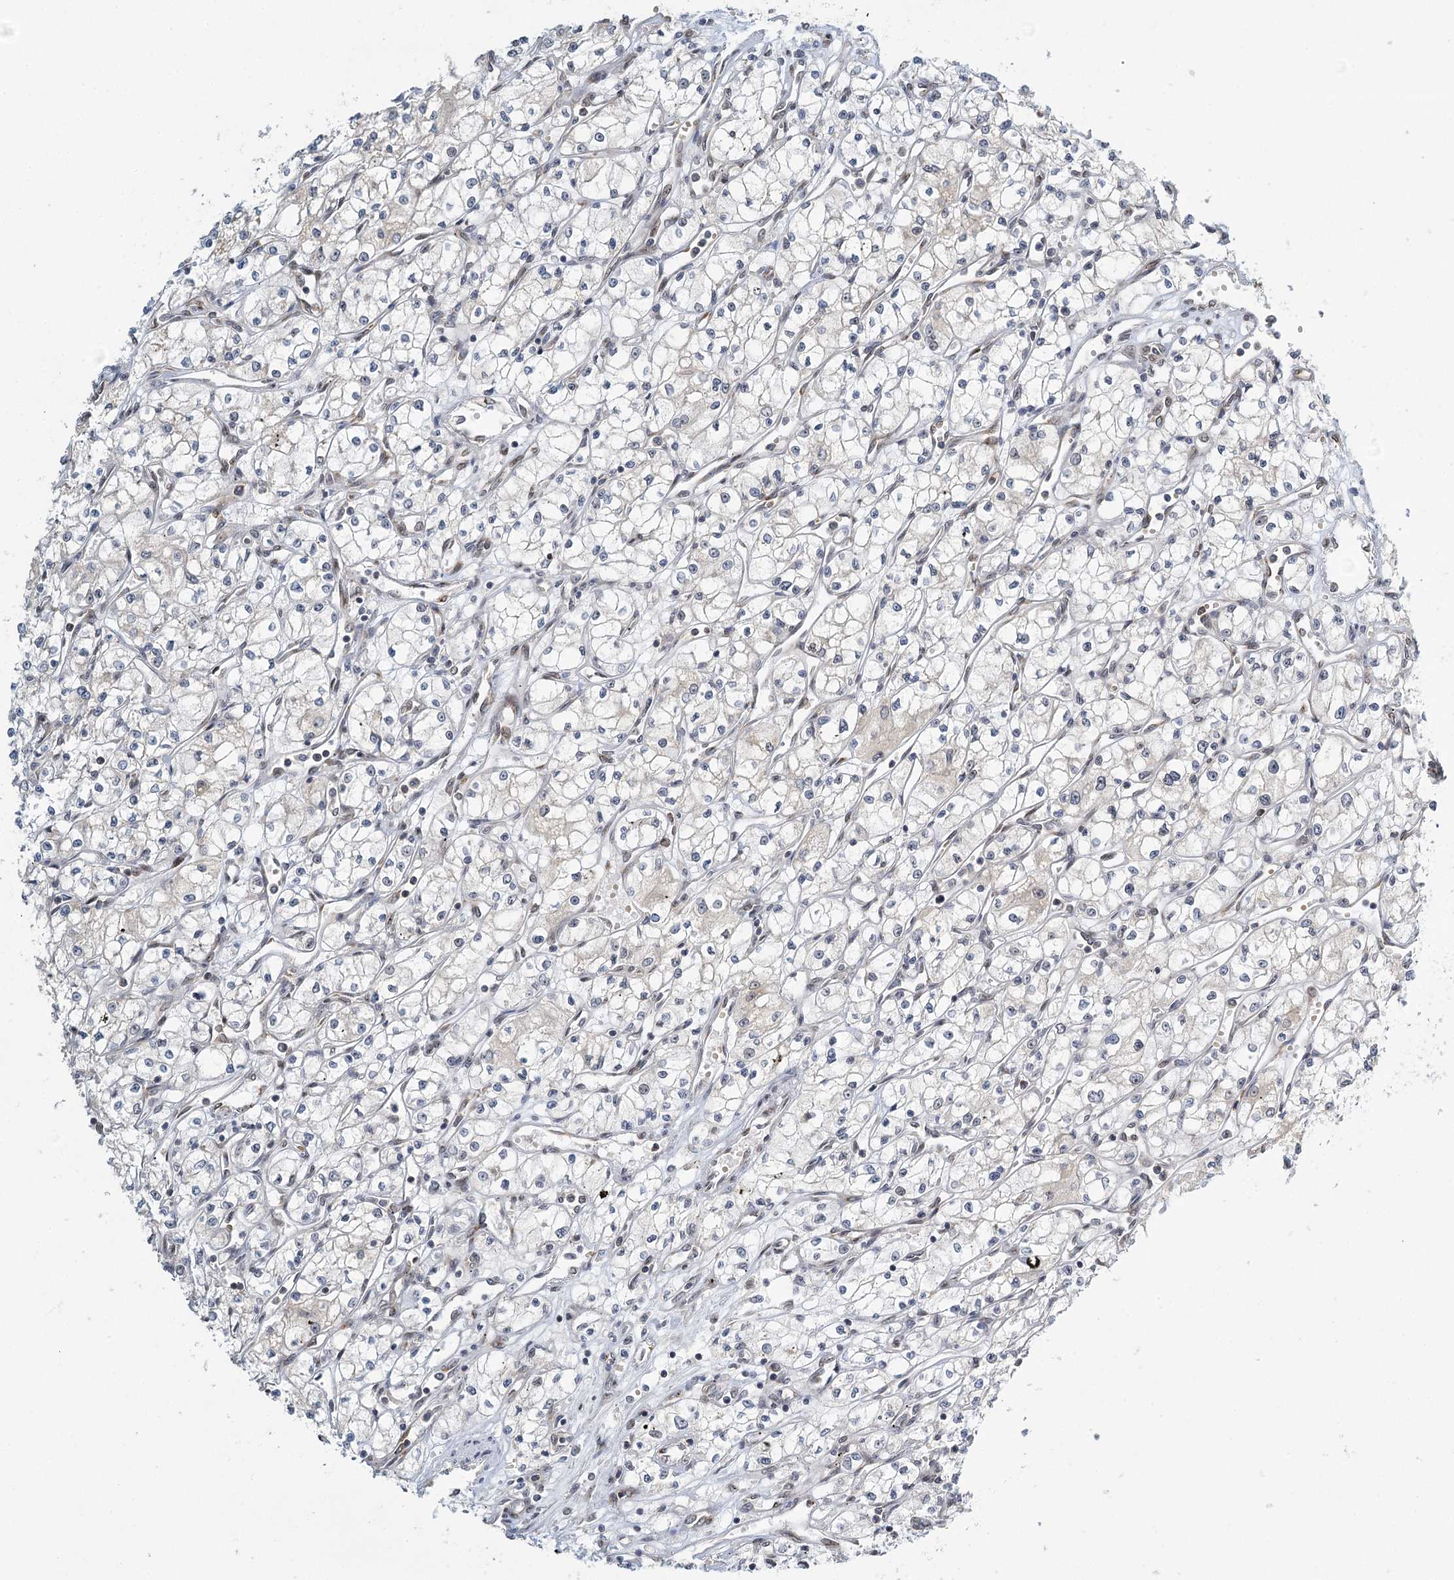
{"staining": {"intensity": "negative", "quantity": "none", "location": "none"}, "tissue": "renal cancer", "cell_type": "Tumor cells", "image_type": "cancer", "snomed": [{"axis": "morphology", "description": "Adenocarcinoma, NOS"}, {"axis": "topography", "description": "Kidney"}], "caption": "Immunohistochemistry (IHC) photomicrograph of neoplastic tissue: human renal cancer stained with DAB (3,3'-diaminobenzidine) reveals no significant protein positivity in tumor cells.", "gene": "TREX1", "patient": {"sex": "male", "age": 59}}